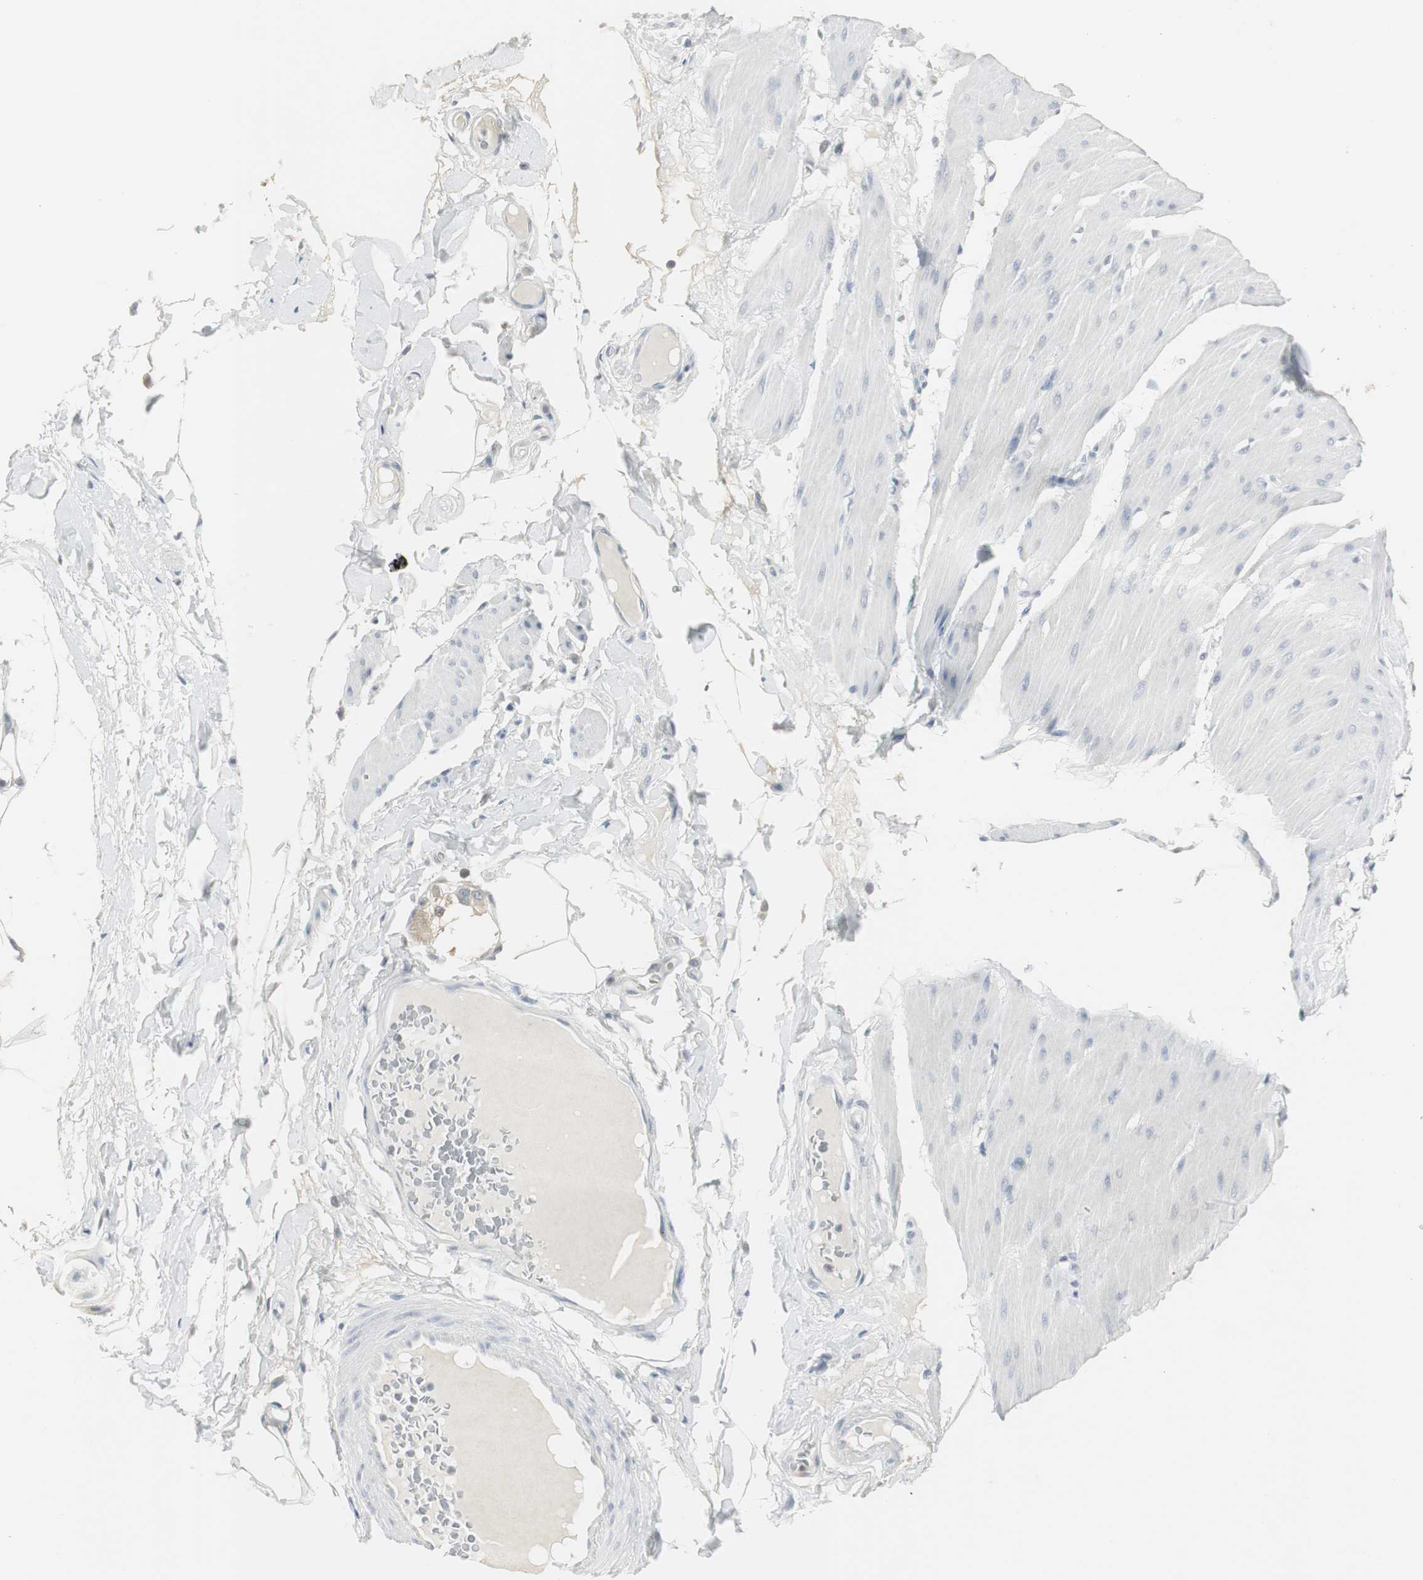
{"staining": {"intensity": "negative", "quantity": "none", "location": "none"}, "tissue": "smooth muscle", "cell_type": "Smooth muscle cells", "image_type": "normal", "snomed": [{"axis": "morphology", "description": "Normal tissue, NOS"}, {"axis": "topography", "description": "Smooth muscle"}, {"axis": "topography", "description": "Colon"}], "caption": "There is no significant positivity in smooth muscle cells of smooth muscle. (Immunohistochemistry, brightfield microscopy, high magnification).", "gene": "PI15", "patient": {"sex": "male", "age": 67}}